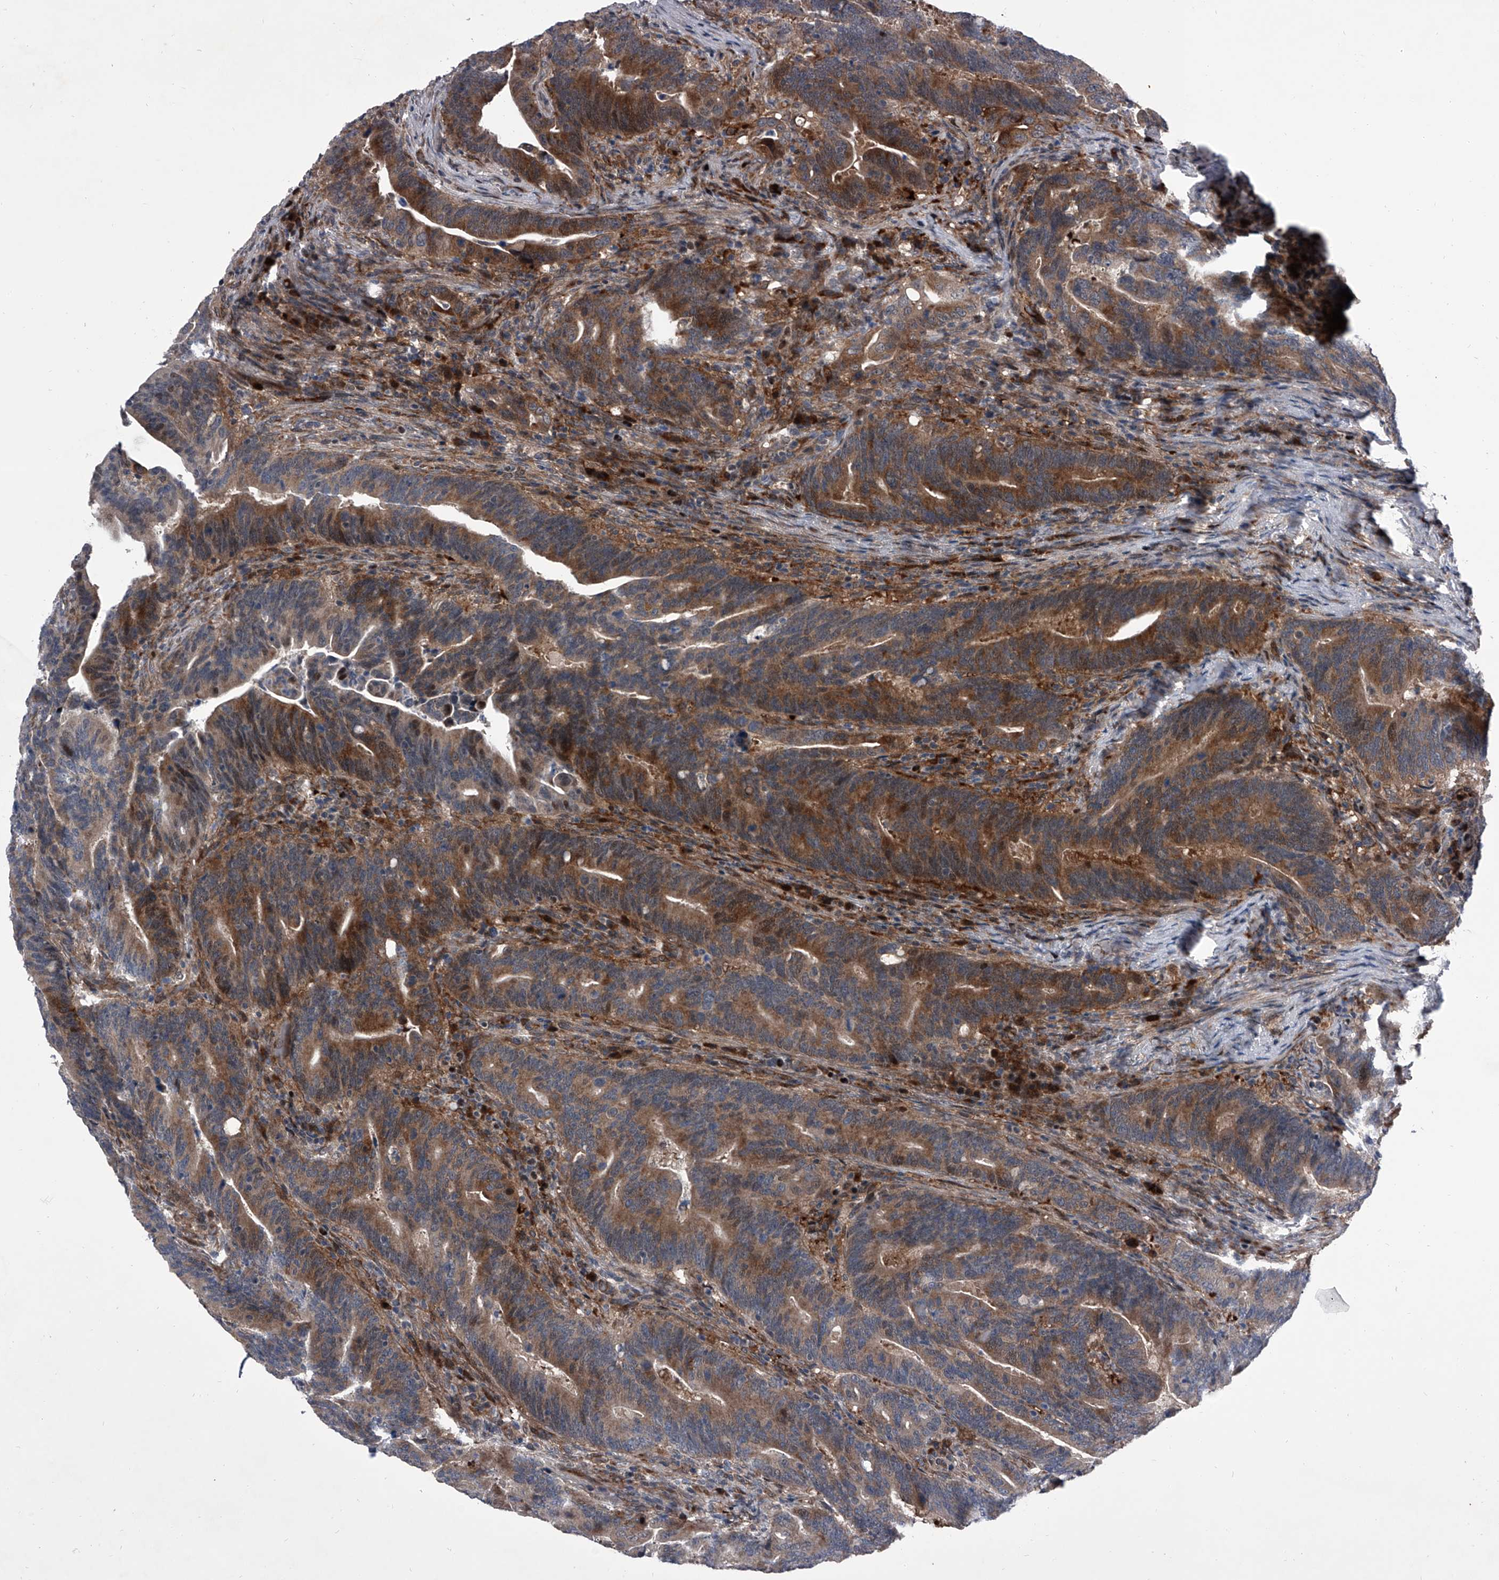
{"staining": {"intensity": "moderate", "quantity": ">75%", "location": "cytoplasmic/membranous"}, "tissue": "colorectal cancer", "cell_type": "Tumor cells", "image_type": "cancer", "snomed": [{"axis": "morphology", "description": "Adenocarcinoma, NOS"}, {"axis": "topography", "description": "Colon"}], "caption": "There is medium levels of moderate cytoplasmic/membranous positivity in tumor cells of colorectal cancer, as demonstrated by immunohistochemical staining (brown color).", "gene": "ELK4", "patient": {"sex": "female", "age": 66}}